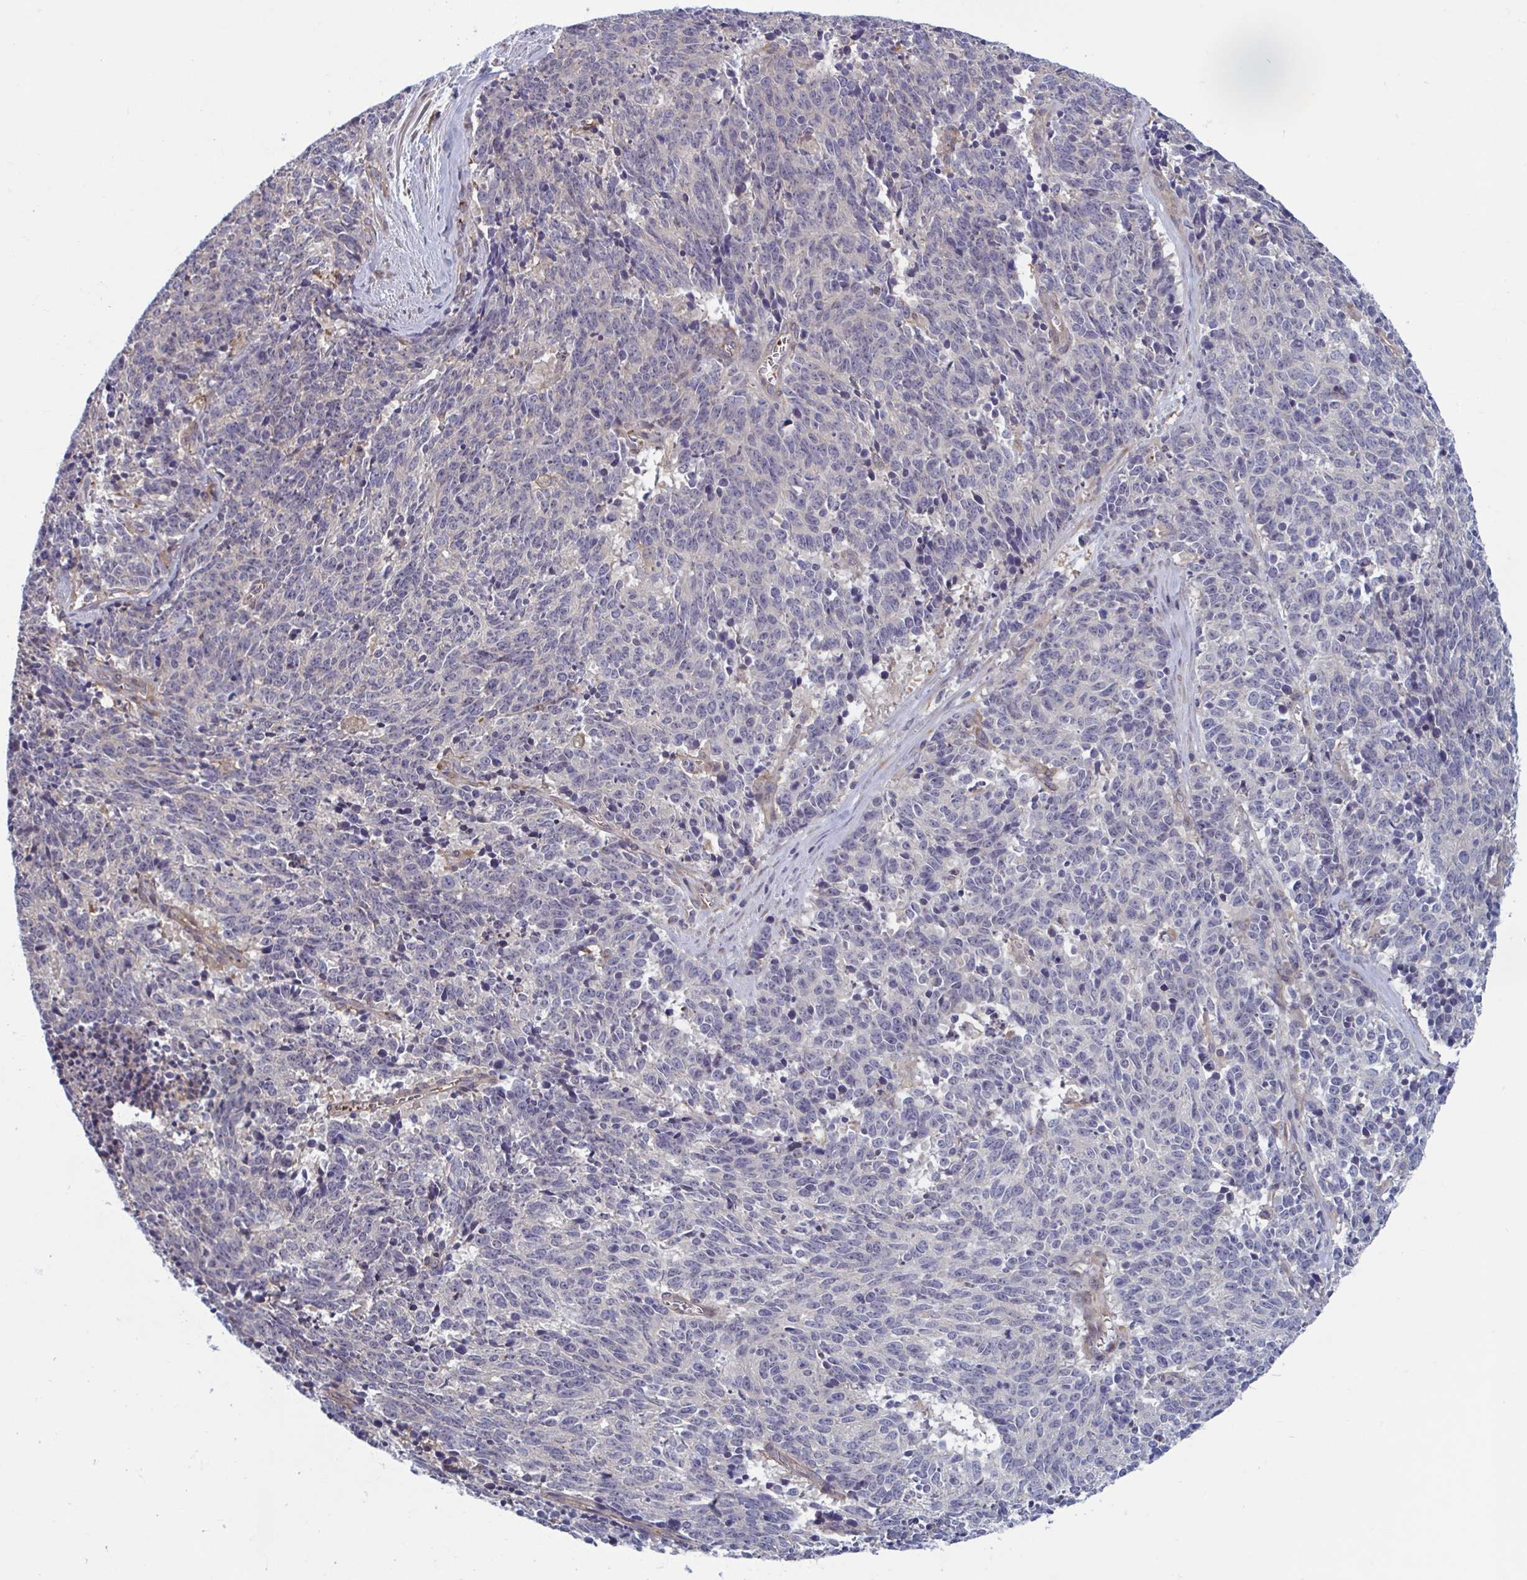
{"staining": {"intensity": "negative", "quantity": "none", "location": "none"}, "tissue": "cervical cancer", "cell_type": "Tumor cells", "image_type": "cancer", "snomed": [{"axis": "morphology", "description": "Squamous cell carcinoma, NOS"}, {"axis": "topography", "description": "Cervix"}], "caption": "This is a histopathology image of immunohistochemistry (IHC) staining of cervical cancer (squamous cell carcinoma), which shows no staining in tumor cells.", "gene": "LRRC38", "patient": {"sex": "female", "age": 29}}